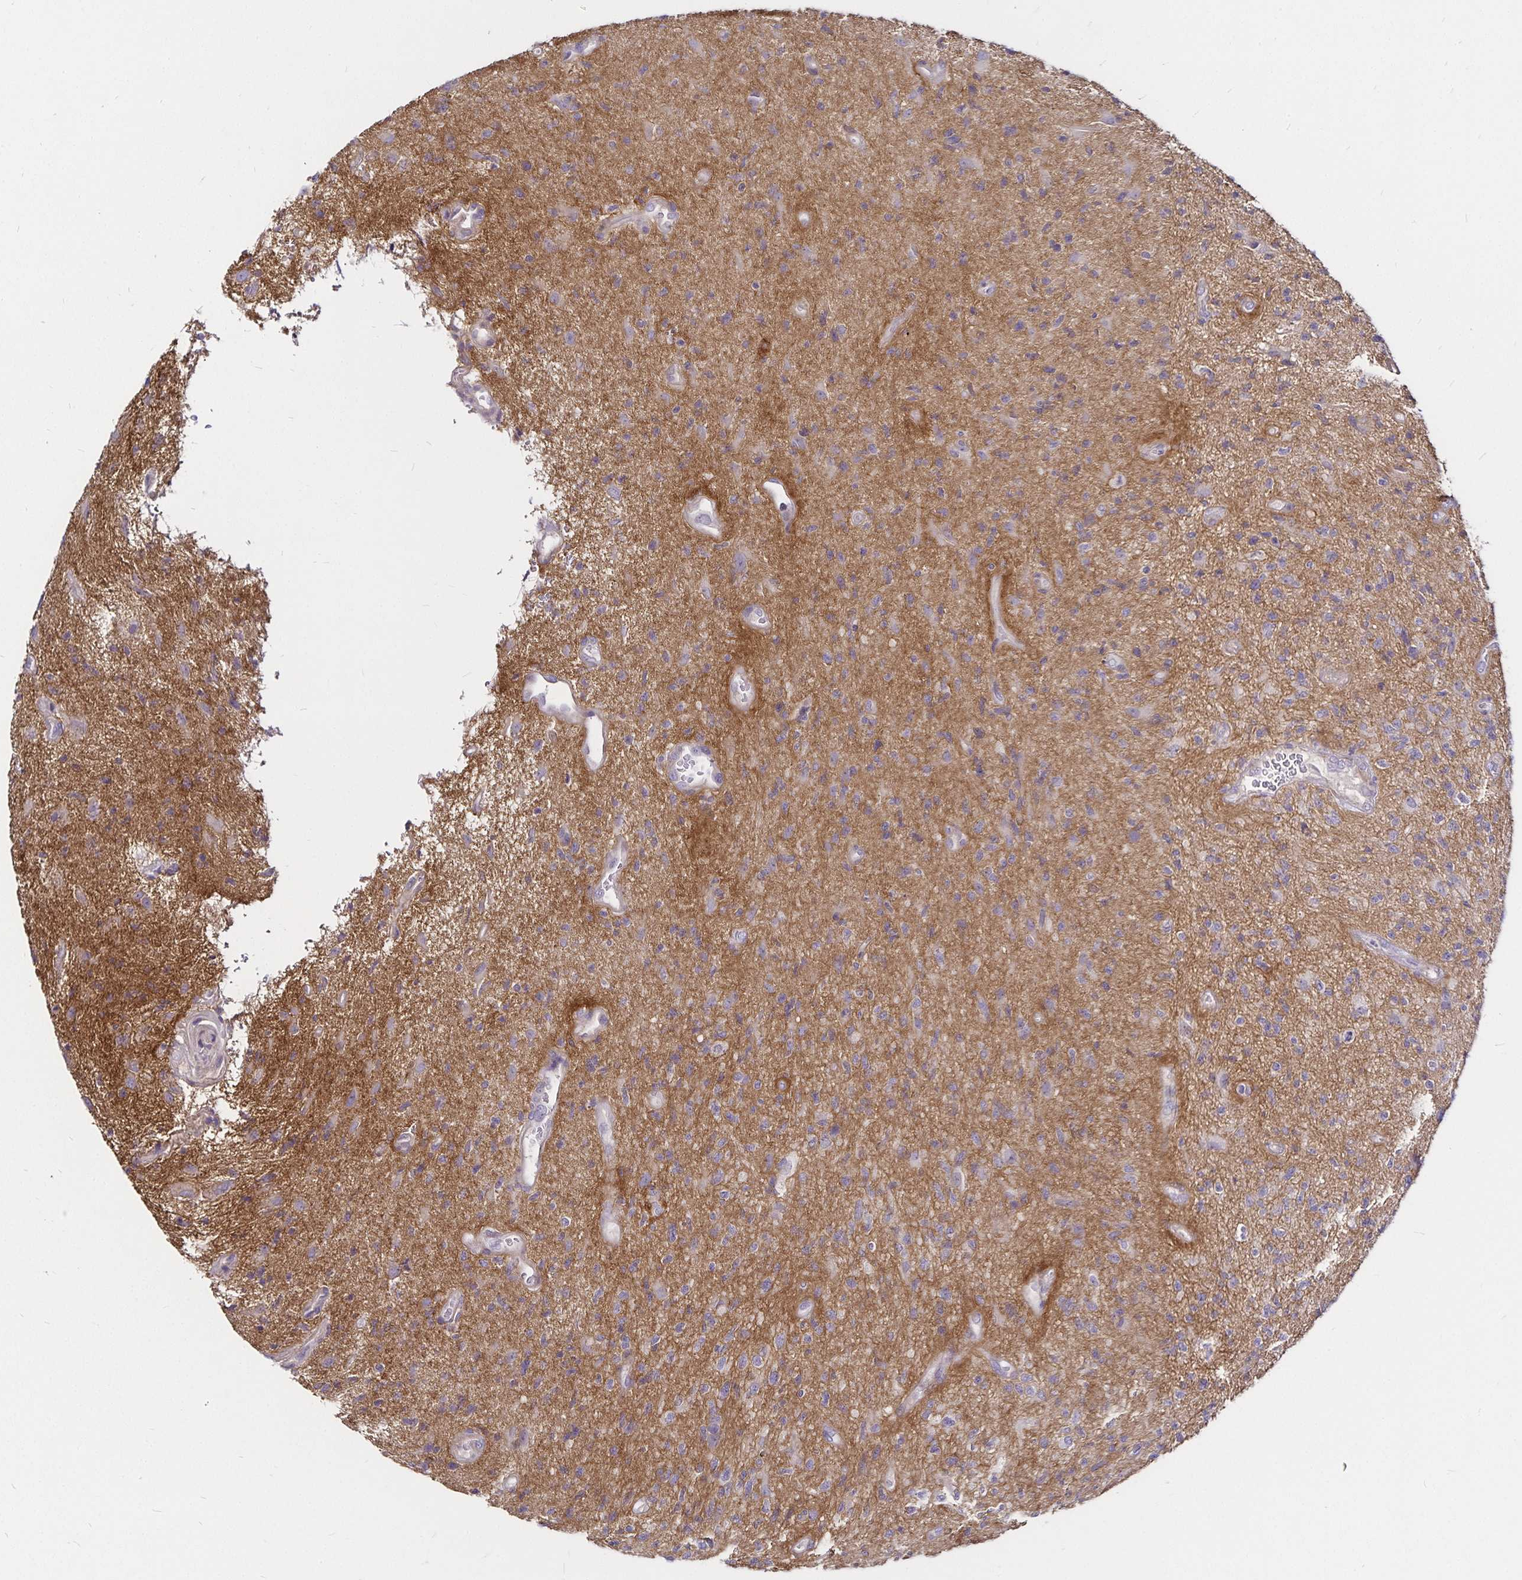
{"staining": {"intensity": "negative", "quantity": "none", "location": "none"}, "tissue": "glioma", "cell_type": "Tumor cells", "image_type": "cancer", "snomed": [{"axis": "morphology", "description": "Glioma, malignant, High grade"}, {"axis": "topography", "description": "Brain"}], "caption": "IHC photomicrograph of human glioma stained for a protein (brown), which exhibits no positivity in tumor cells.", "gene": "GNG12", "patient": {"sex": "male", "age": 67}}